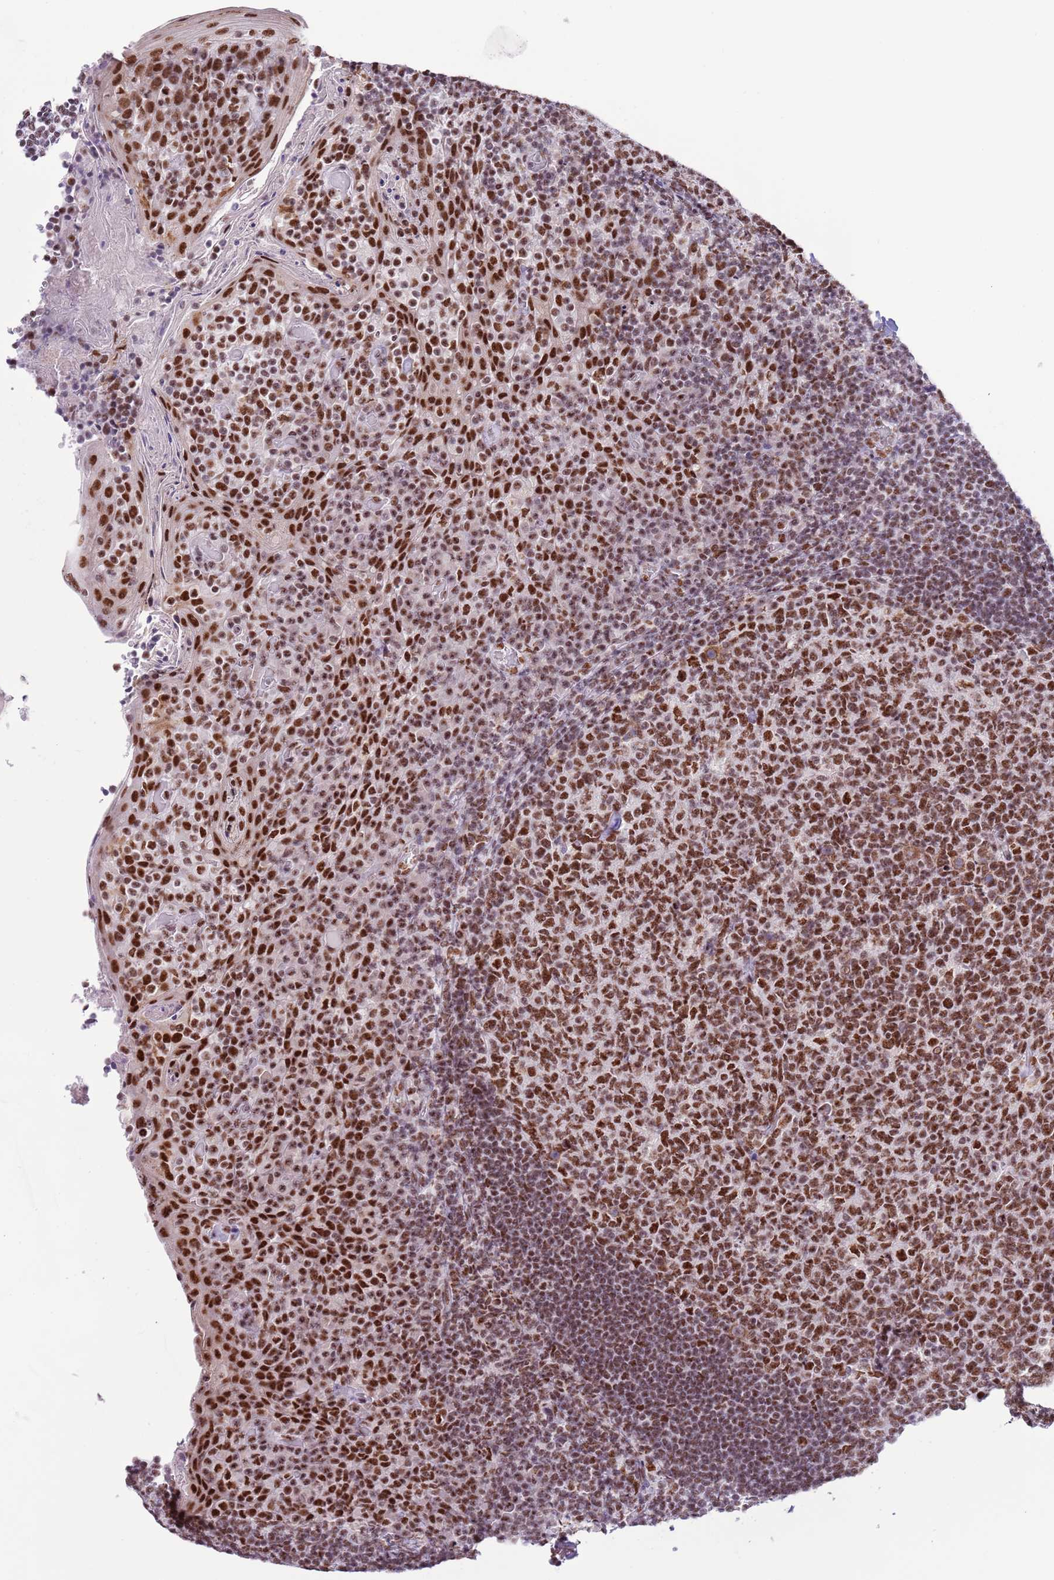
{"staining": {"intensity": "moderate", "quantity": ">75%", "location": "nuclear"}, "tissue": "tonsil", "cell_type": "Germinal center cells", "image_type": "normal", "snomed": [{"axis": "morphology", "description": "Normal tissue, NOS"}, {"axis": "topography", "description": "Tonsil"}], "caption": "Germinal center cells reveal medium levels of moderate nuclear staining in about >75% of cells in normal tonsil.", "gene": "SF3A2", "patient": {"sex": "female", "age": 10}}